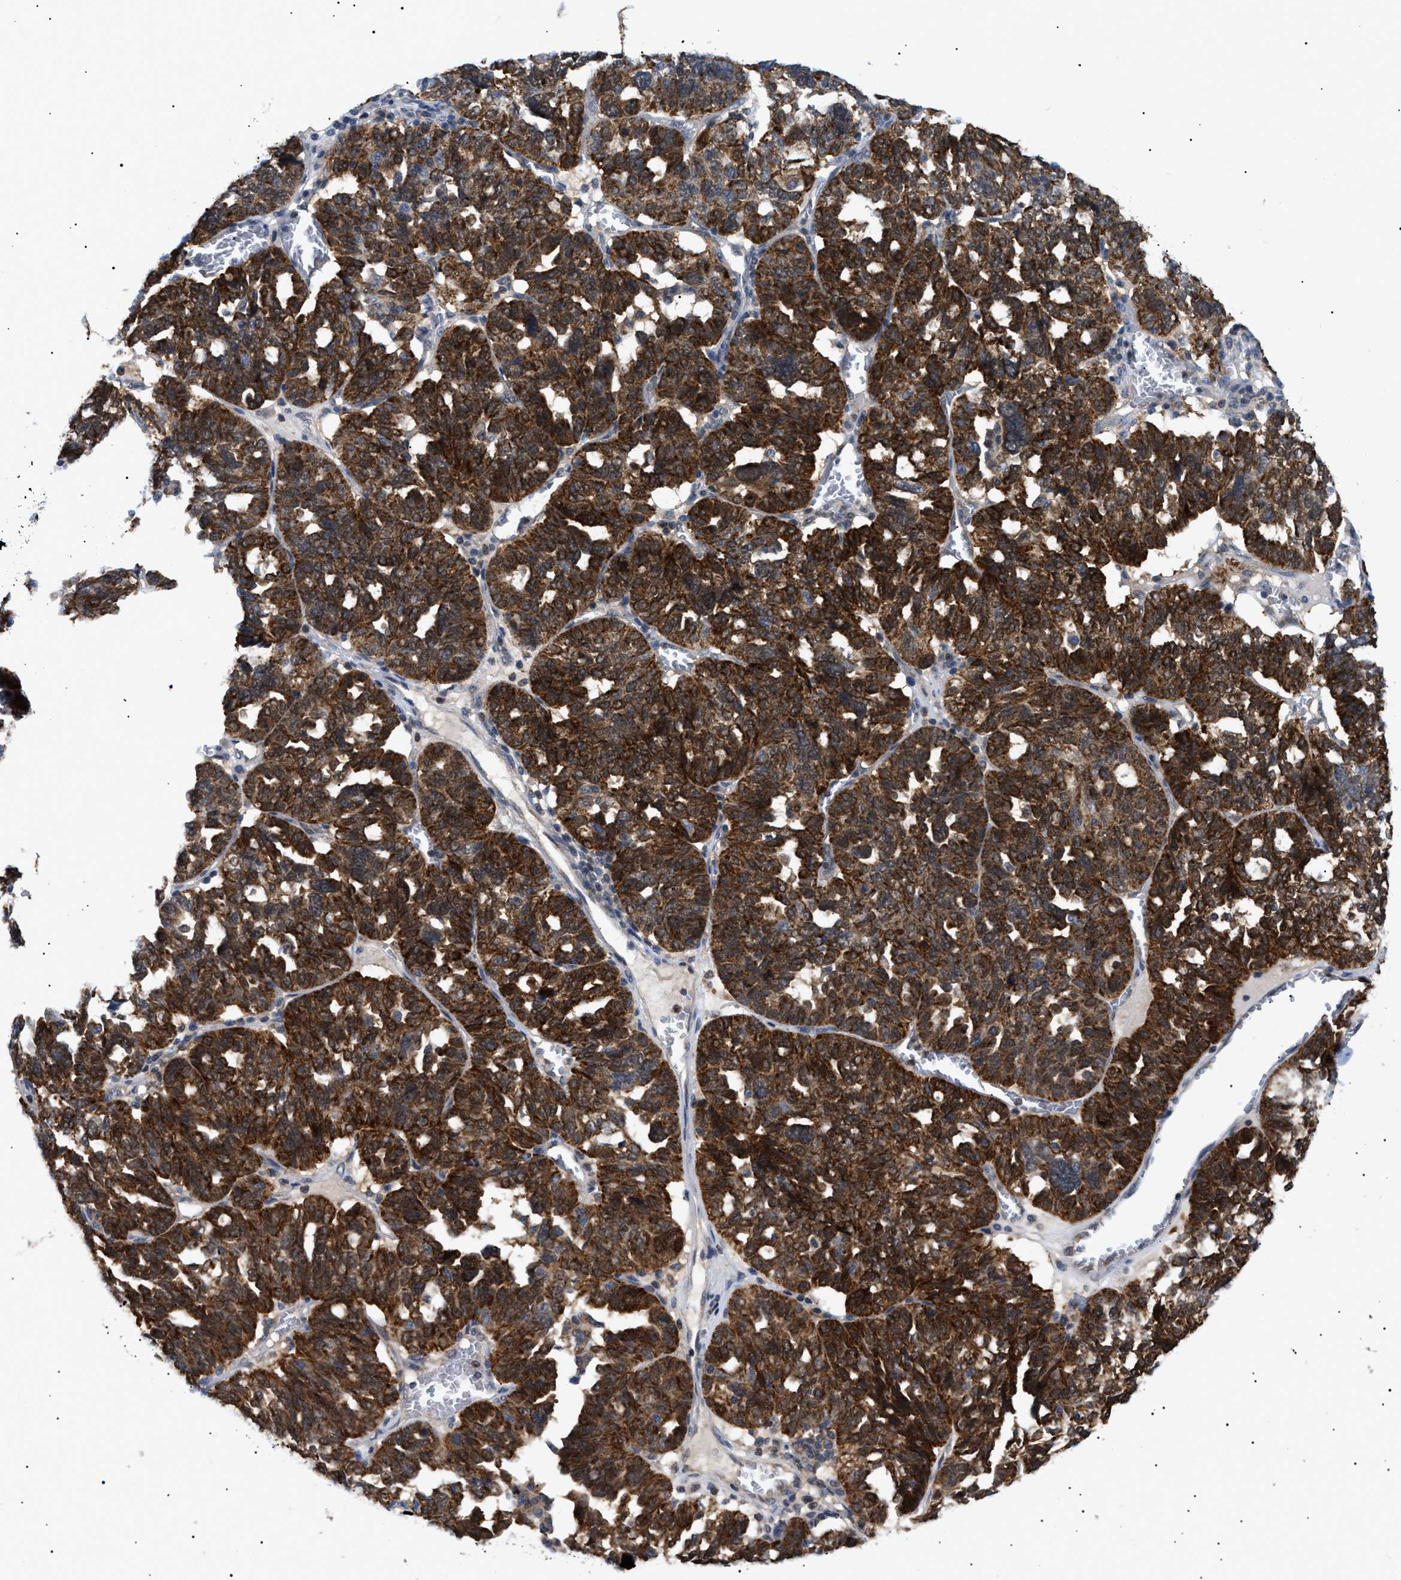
{"staining": {"intensity": "strong", "quantity": ">75%", "location": "cytoplasmic/membranous"}, "tissue": "ovarian cancer", "cell_type": "Tumor cells", "image_type": "cancer", "snomed": [{"axis": "morphology", "description": "Cystadenocarcinoma, serous, NOS"}, {"axis": "topography", "description": "Ovary"}], "caption": "Human ovarian serous cystadenocarcinoma stained for a protein (brown) demonstrates strong cytoplasmic/membranous positive expression in about >75% of tumor cells.", "gene": "SIRT5", "patient": {"sex": "female", "age": 59}}